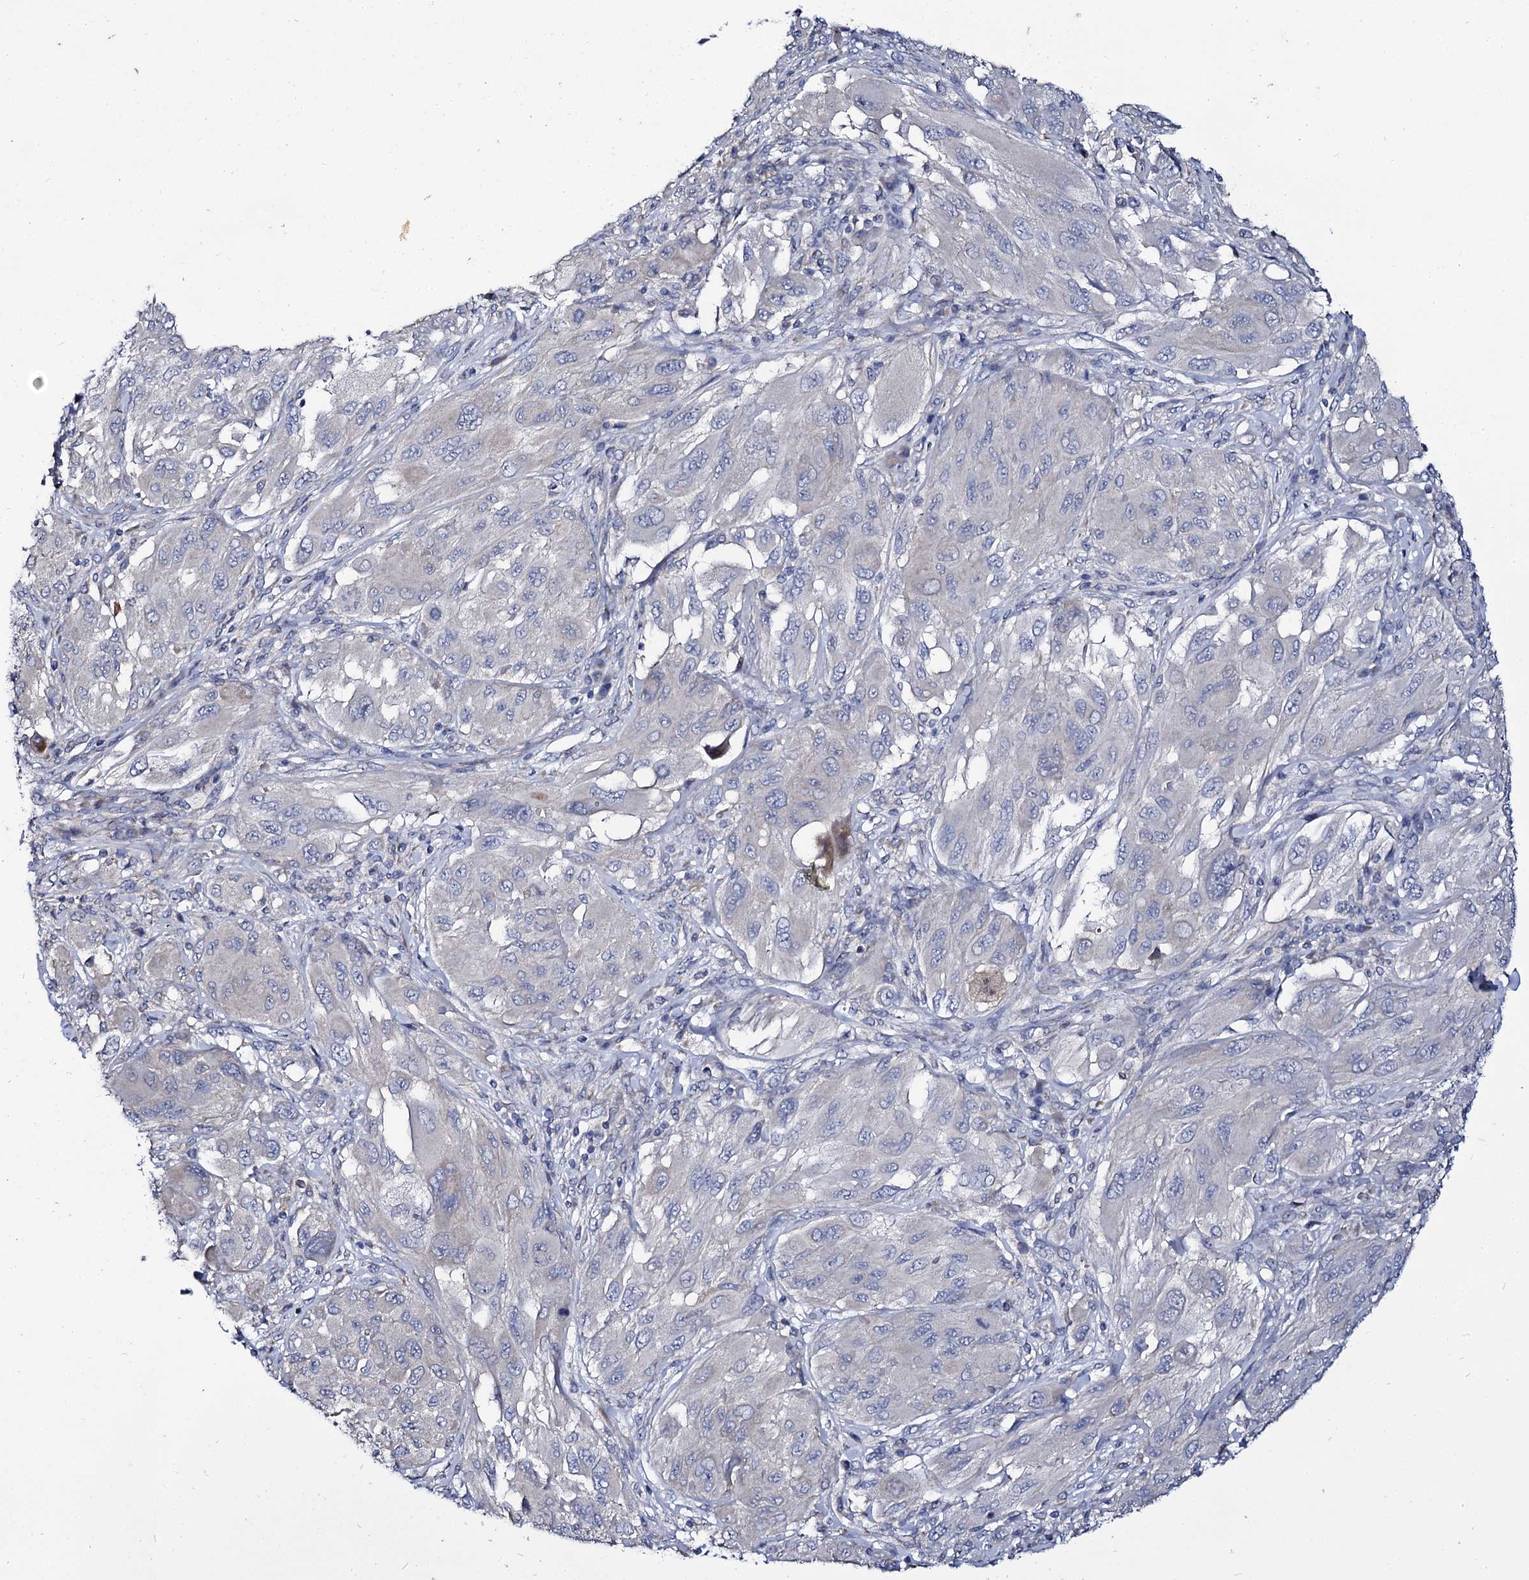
{"staining": {"intensity": "negative", "quantity": "none", "location": "none"}, "tissue": "melanoma", "cell_type": "Tumor cells", "image_type": "cancer", "snomed": [{"axis": "morphology", "description": "Malignant melanoma, NOS"}, {"axis": "topography", "description": "Skin"}], "caption": "DAB (3,3'-diaminobenzidine) immunohistochemical staining of malignant melanoma shows no significant expression in tumor cells.", "gene": "PANX2", "patient": {"sex": "female", "age": 91}}